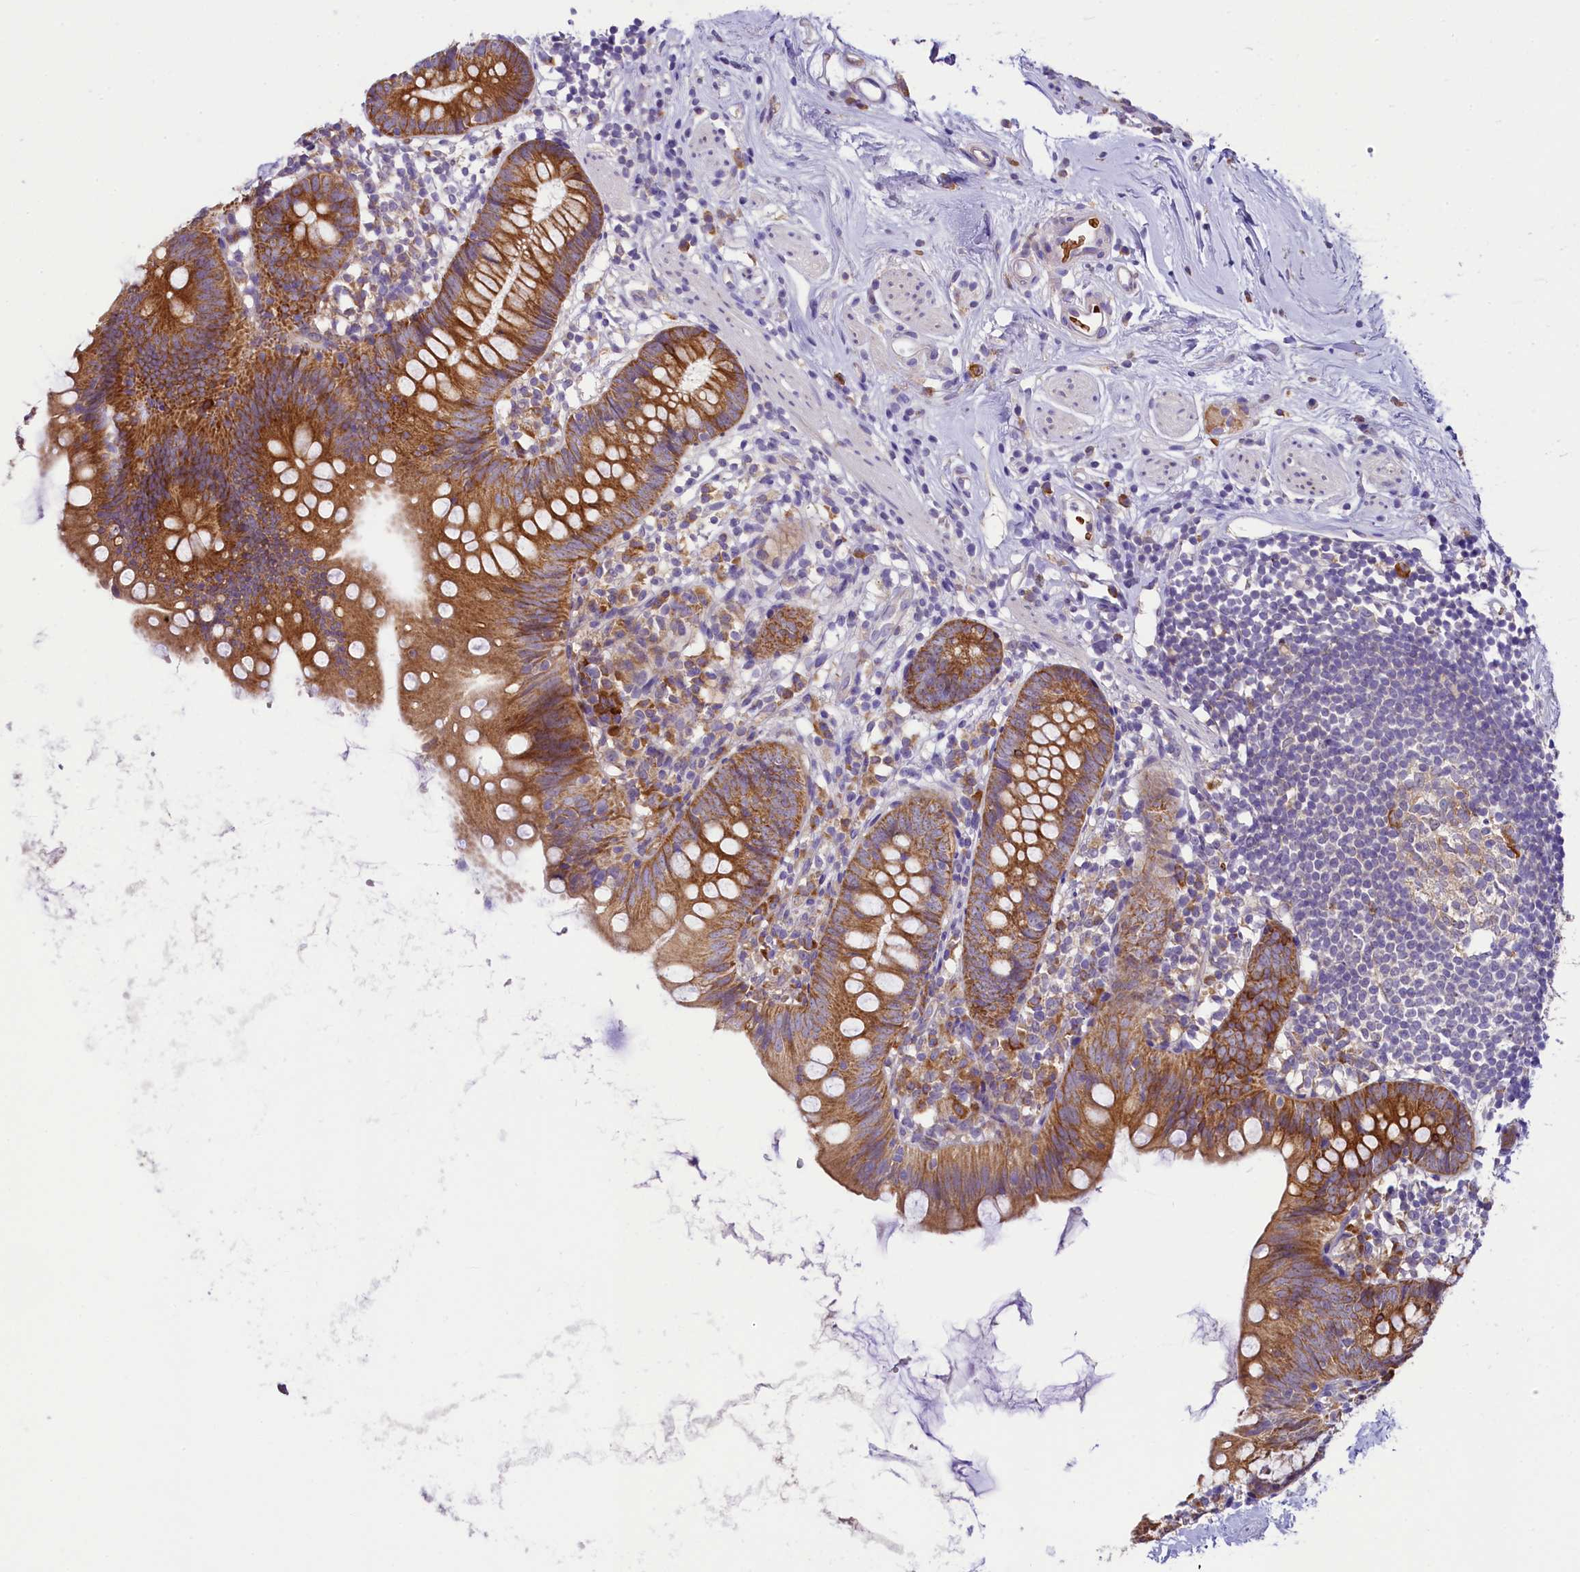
{"staining": {"intensity": "strong", "quantity": ">75%", "location": "cytoplasmic/membranous"}, "tissue": "appendix", "cell_type": "Glandular cells", "image_type": "normal", "snomed": [{"axis": "morphology", "description": "Normal tissue, NOS"}, {"axis": "topography", "description": "Appendix"}], "caption": "The photomicrograph shows staining of unremarkable appendix, revealing strong cytoplasmic/membranous protein positivity (brown color) within glandular cells. (IHC, brightfield microscopy, high magnification).", "gene": "LARP4", "patient": {"sex": "female", "age": 62}}